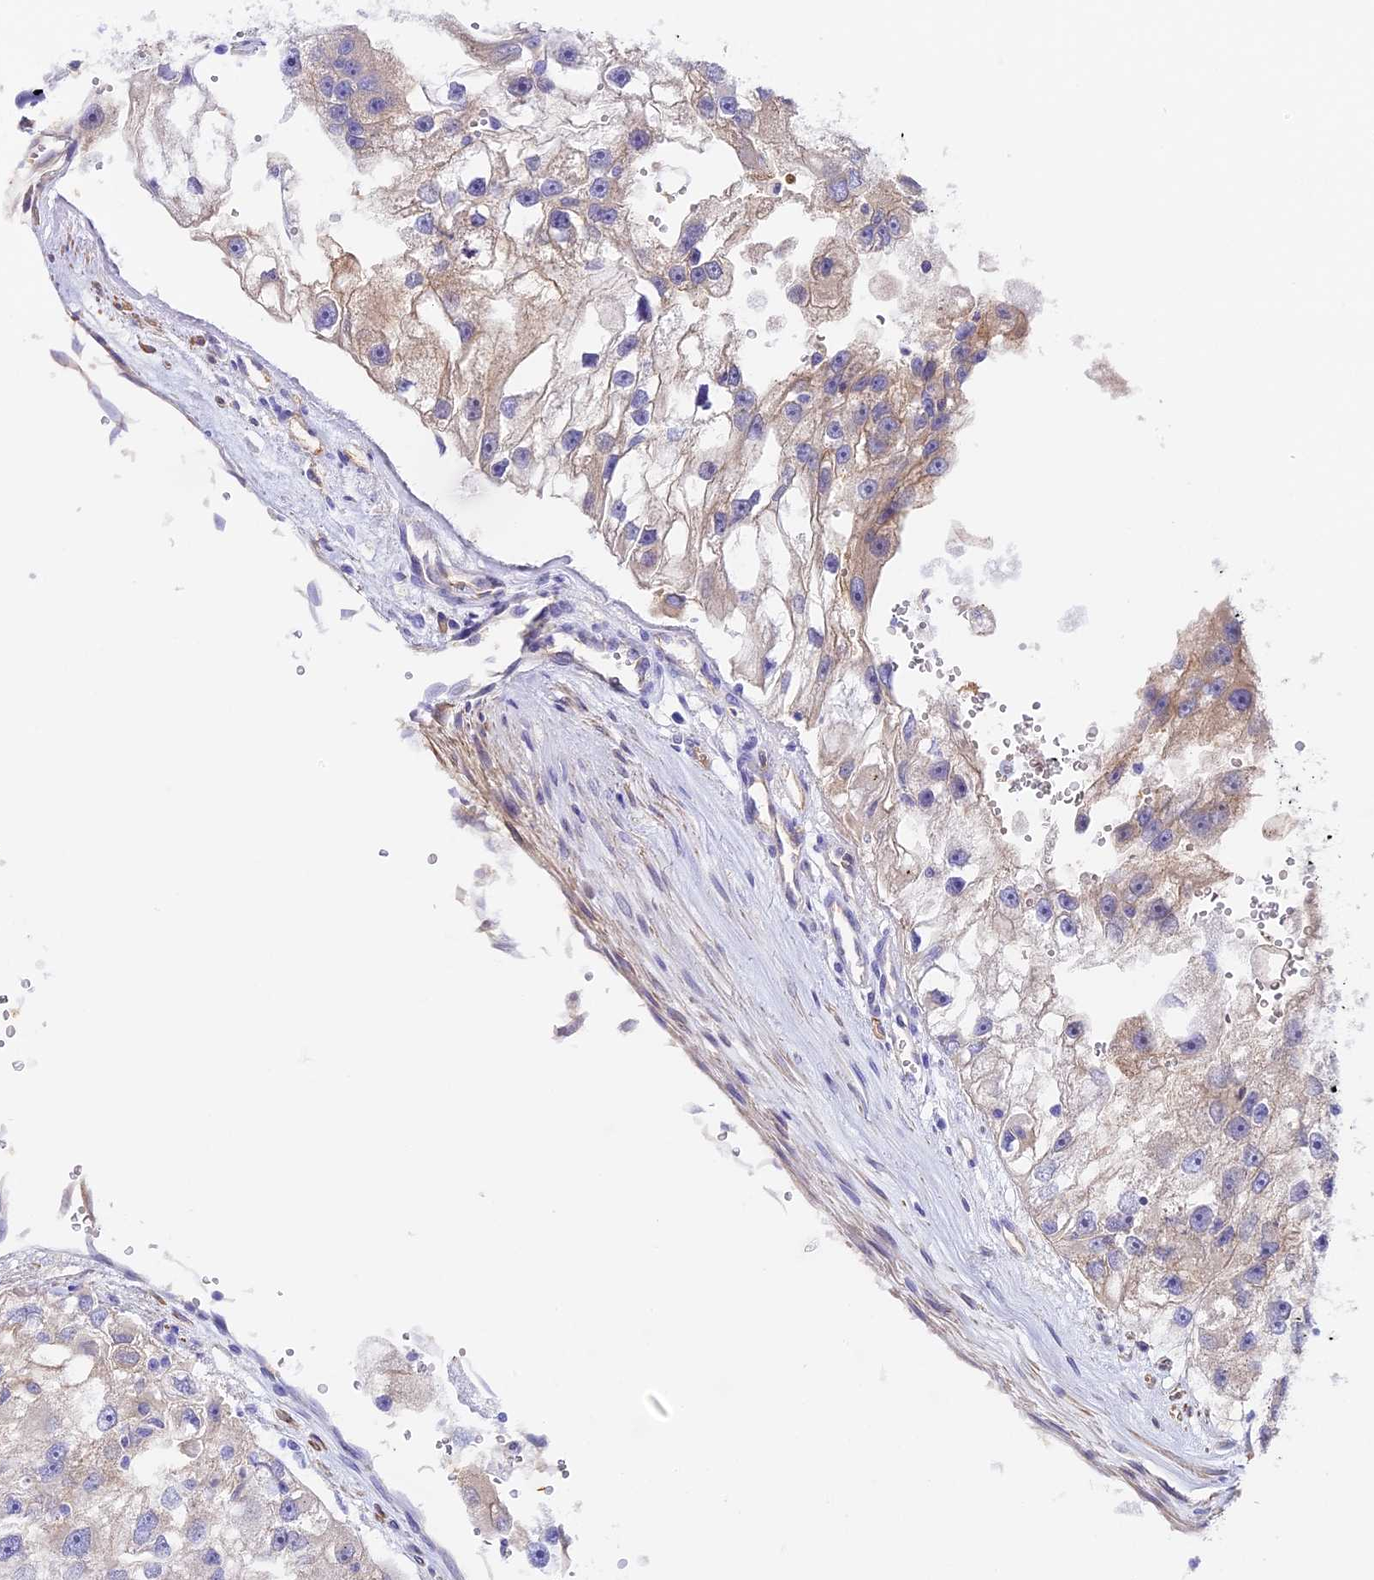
{"staining": {"intensity": "weak", "quantity": "<25%", "location": "cytoplasmic/membranous"}, "tissue": "renal cancer", "cell_type": "Tumor cells", "image_type": "cancer", "snomed": [{"axis": "morphology", "description": "Adenocarcinoma, NOS"}, {"axis": "topography", "description": "Kidney"}], "caption": "This is an immunohistochemistry (IHC) micrograph of human renal cancer (adenocarcinoma). There is no expression in tumor cells.", "gene": "HOMER3", "patient": {"sex": "male", "age": 63}}